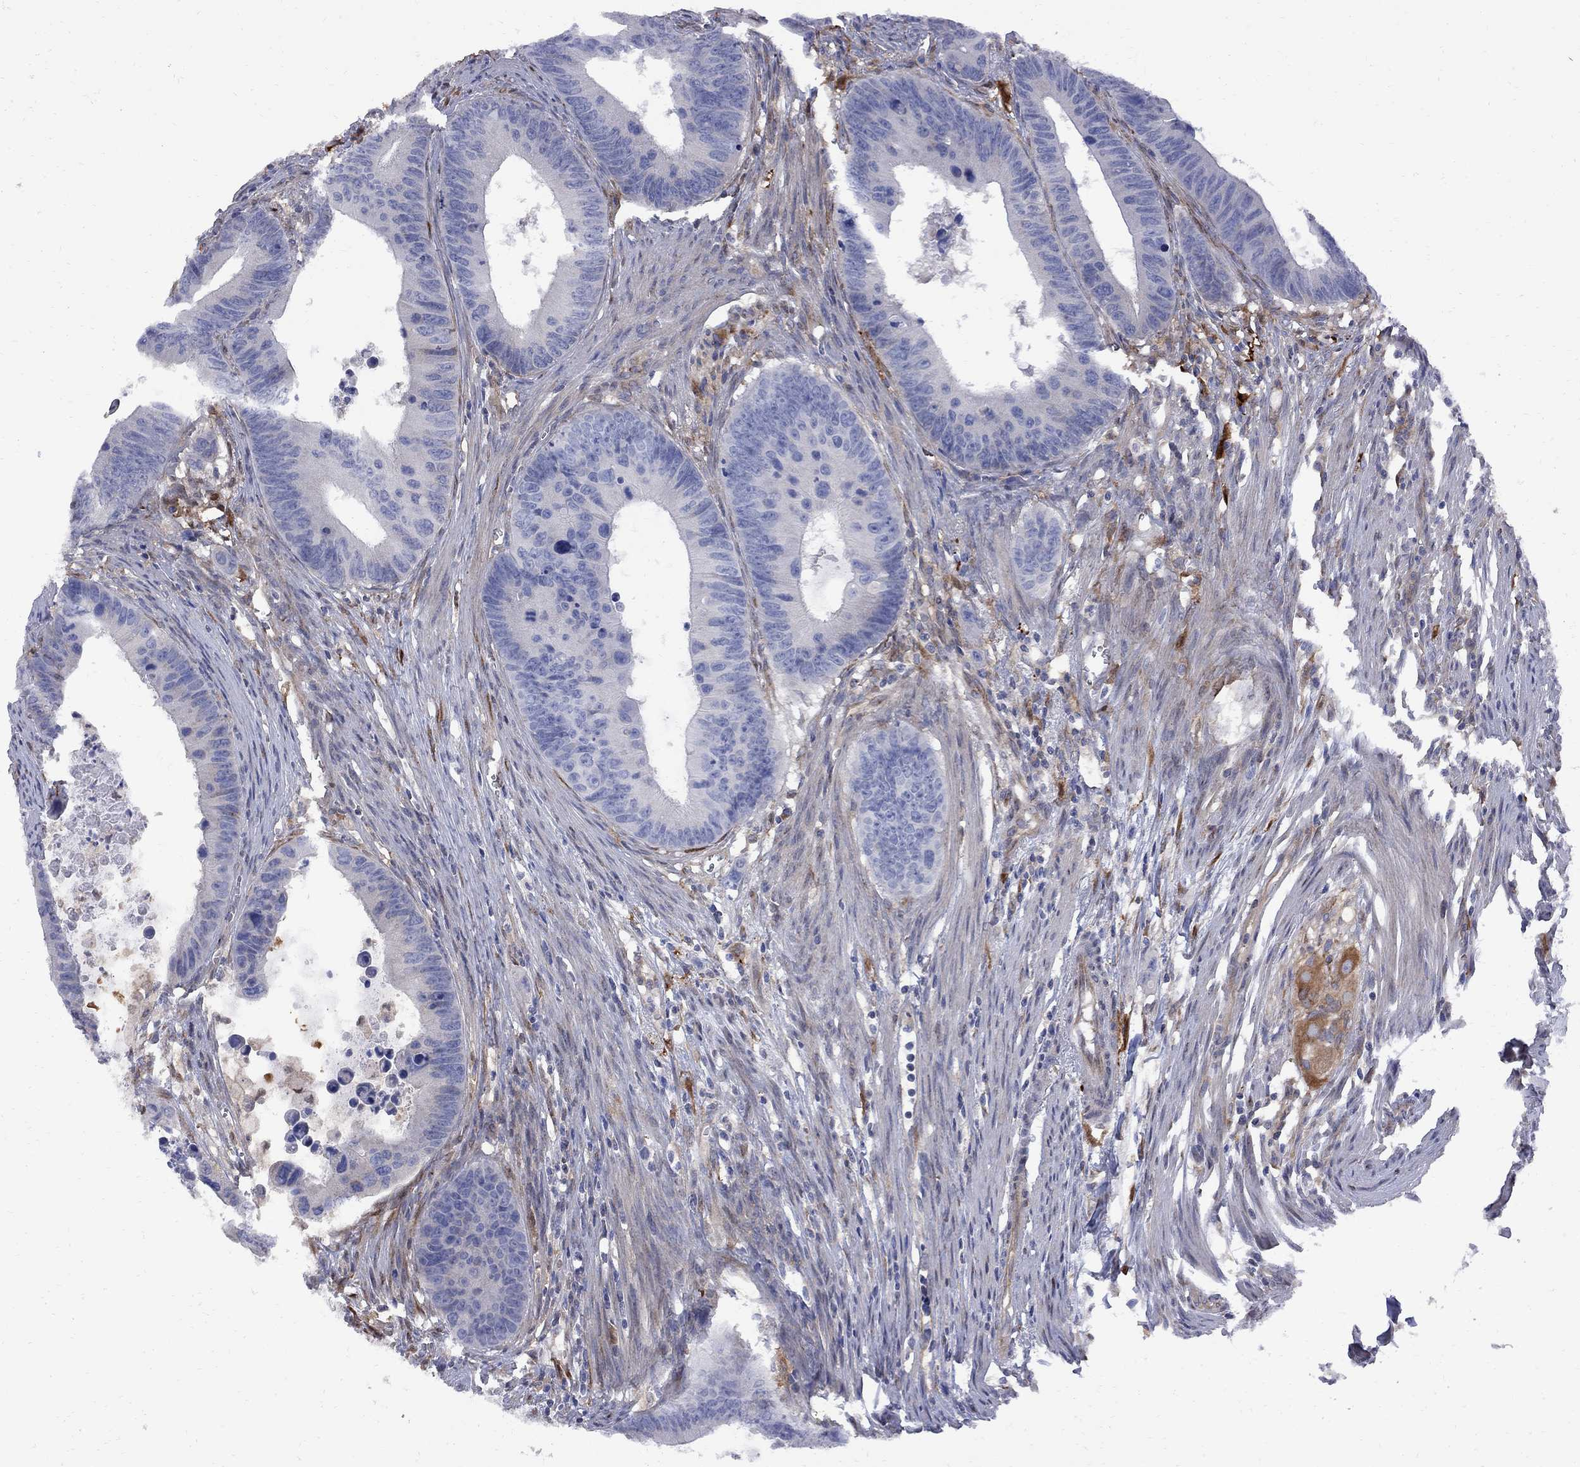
{"staining": {"intensity": "negative", "quantity": "none", "location": "none"}, "tissue": "colorectal cancer", "cell_type": "Tumor cells", "image_type": "cancer", "snomed": [{"axis": "morphology", "description": "Adenocarcinoma, NOS"}, {"axis": "topography", "description": "Colon"}], "caption": "An immunohistochemistry (IHC) histopathology image of adenocarcinoma (colorectal) is shown. There is no staining in tumor cells of adenocarcinoma (colorectal).", "gene": "MTHFR", "patient": {"sex": "female", "age": 87}}